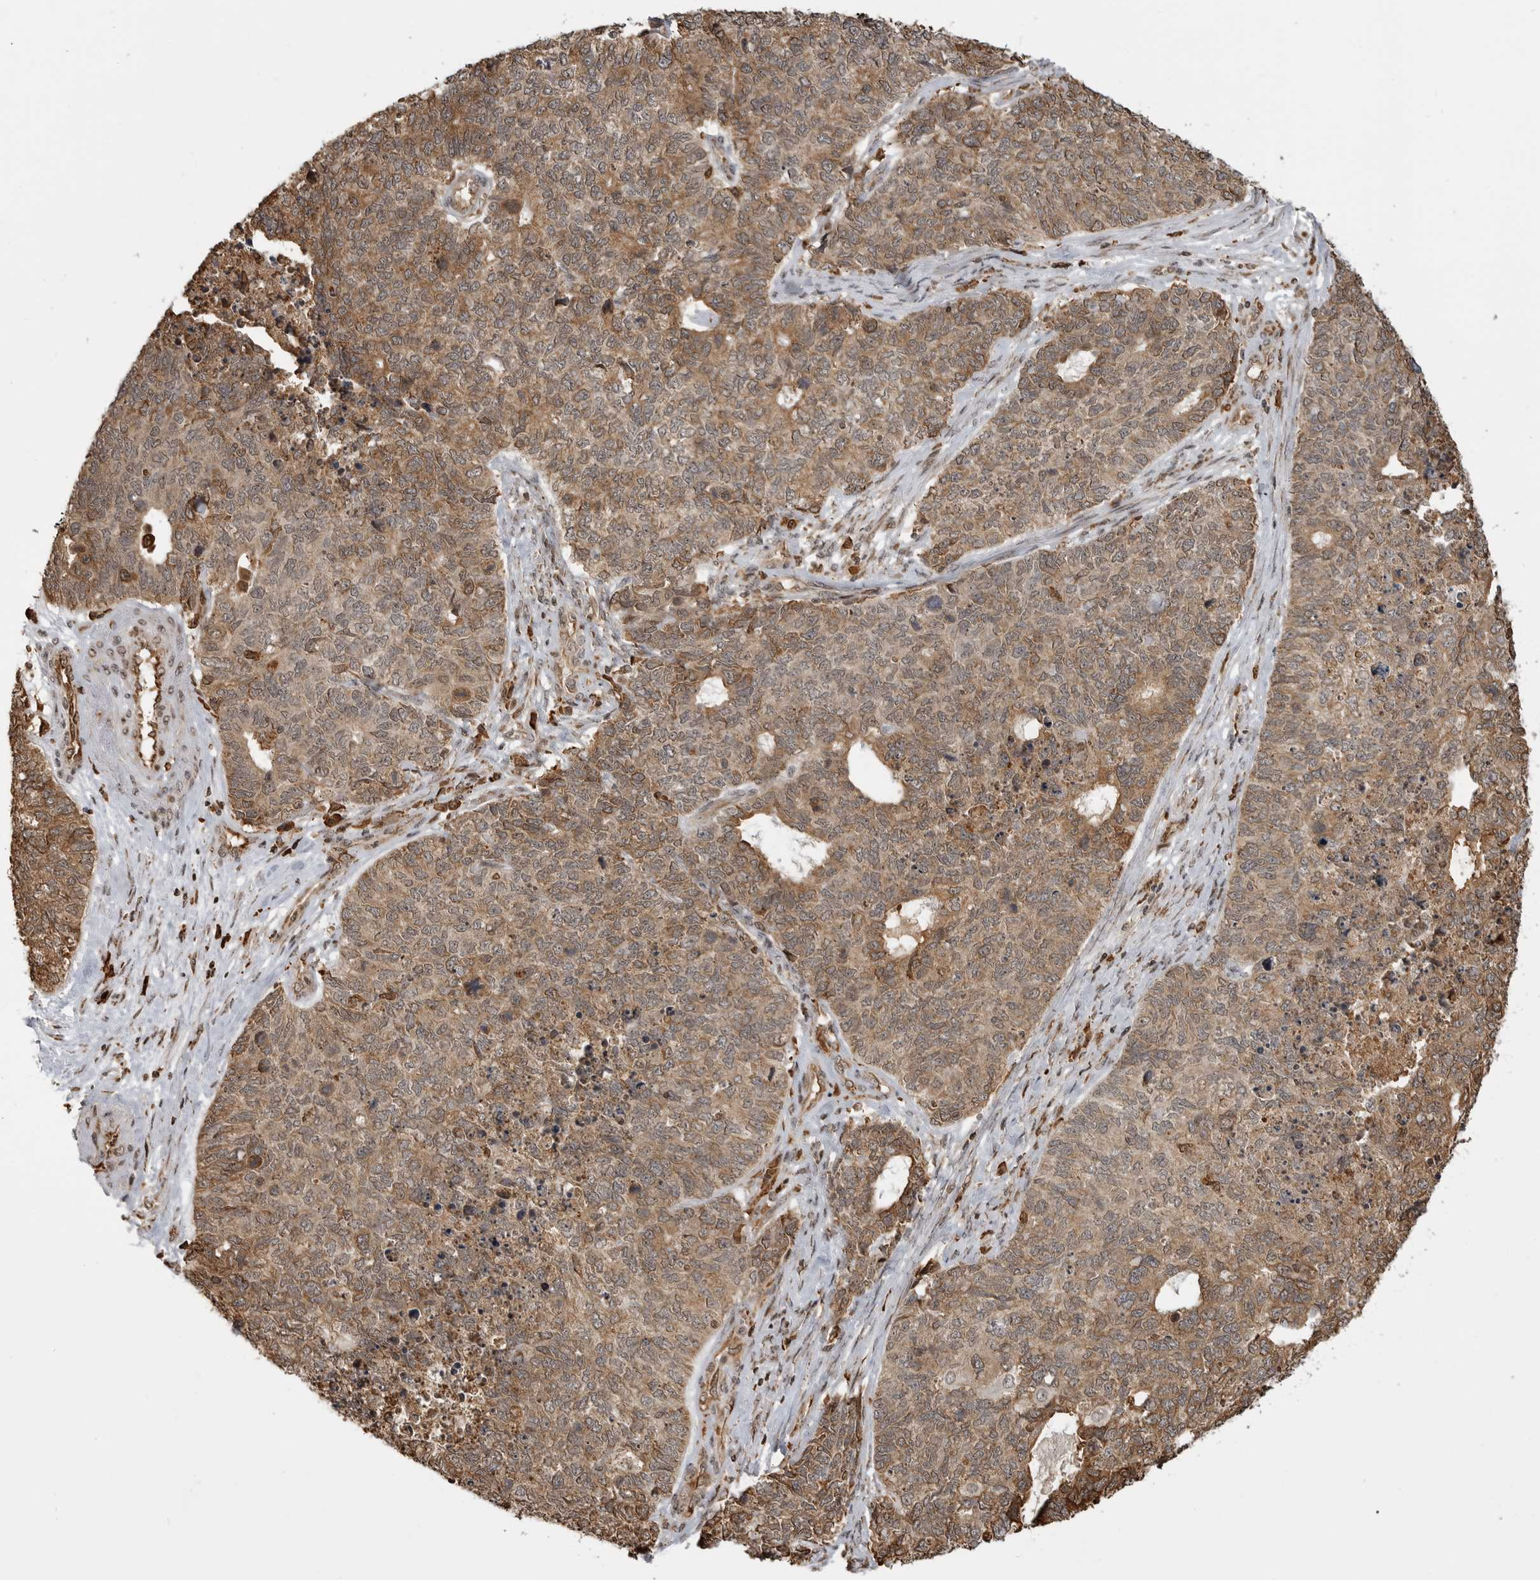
{"staining": {"intensity": "weak", "quantity": ">75%", "location": "cytoplasmic/membranous,nuclear"}, "tissue": "cervical cancer", "cell_type": "Tumor cells", "image_type": "cancer", "snomed": [{"axis": "morphology", "description": "Squamous cell carcinoma, NOS"}, {"axis": "topography", "description": "Cervix"}], "caption": "Protein expression analysis of squamous cell carcinoma (cervical) displays weak cytoplasmic/membranous and nuclear expression in about >75% of tumor cells.", "gene": "BMP2K", "patient": {"sex": "female", "age": 63}}